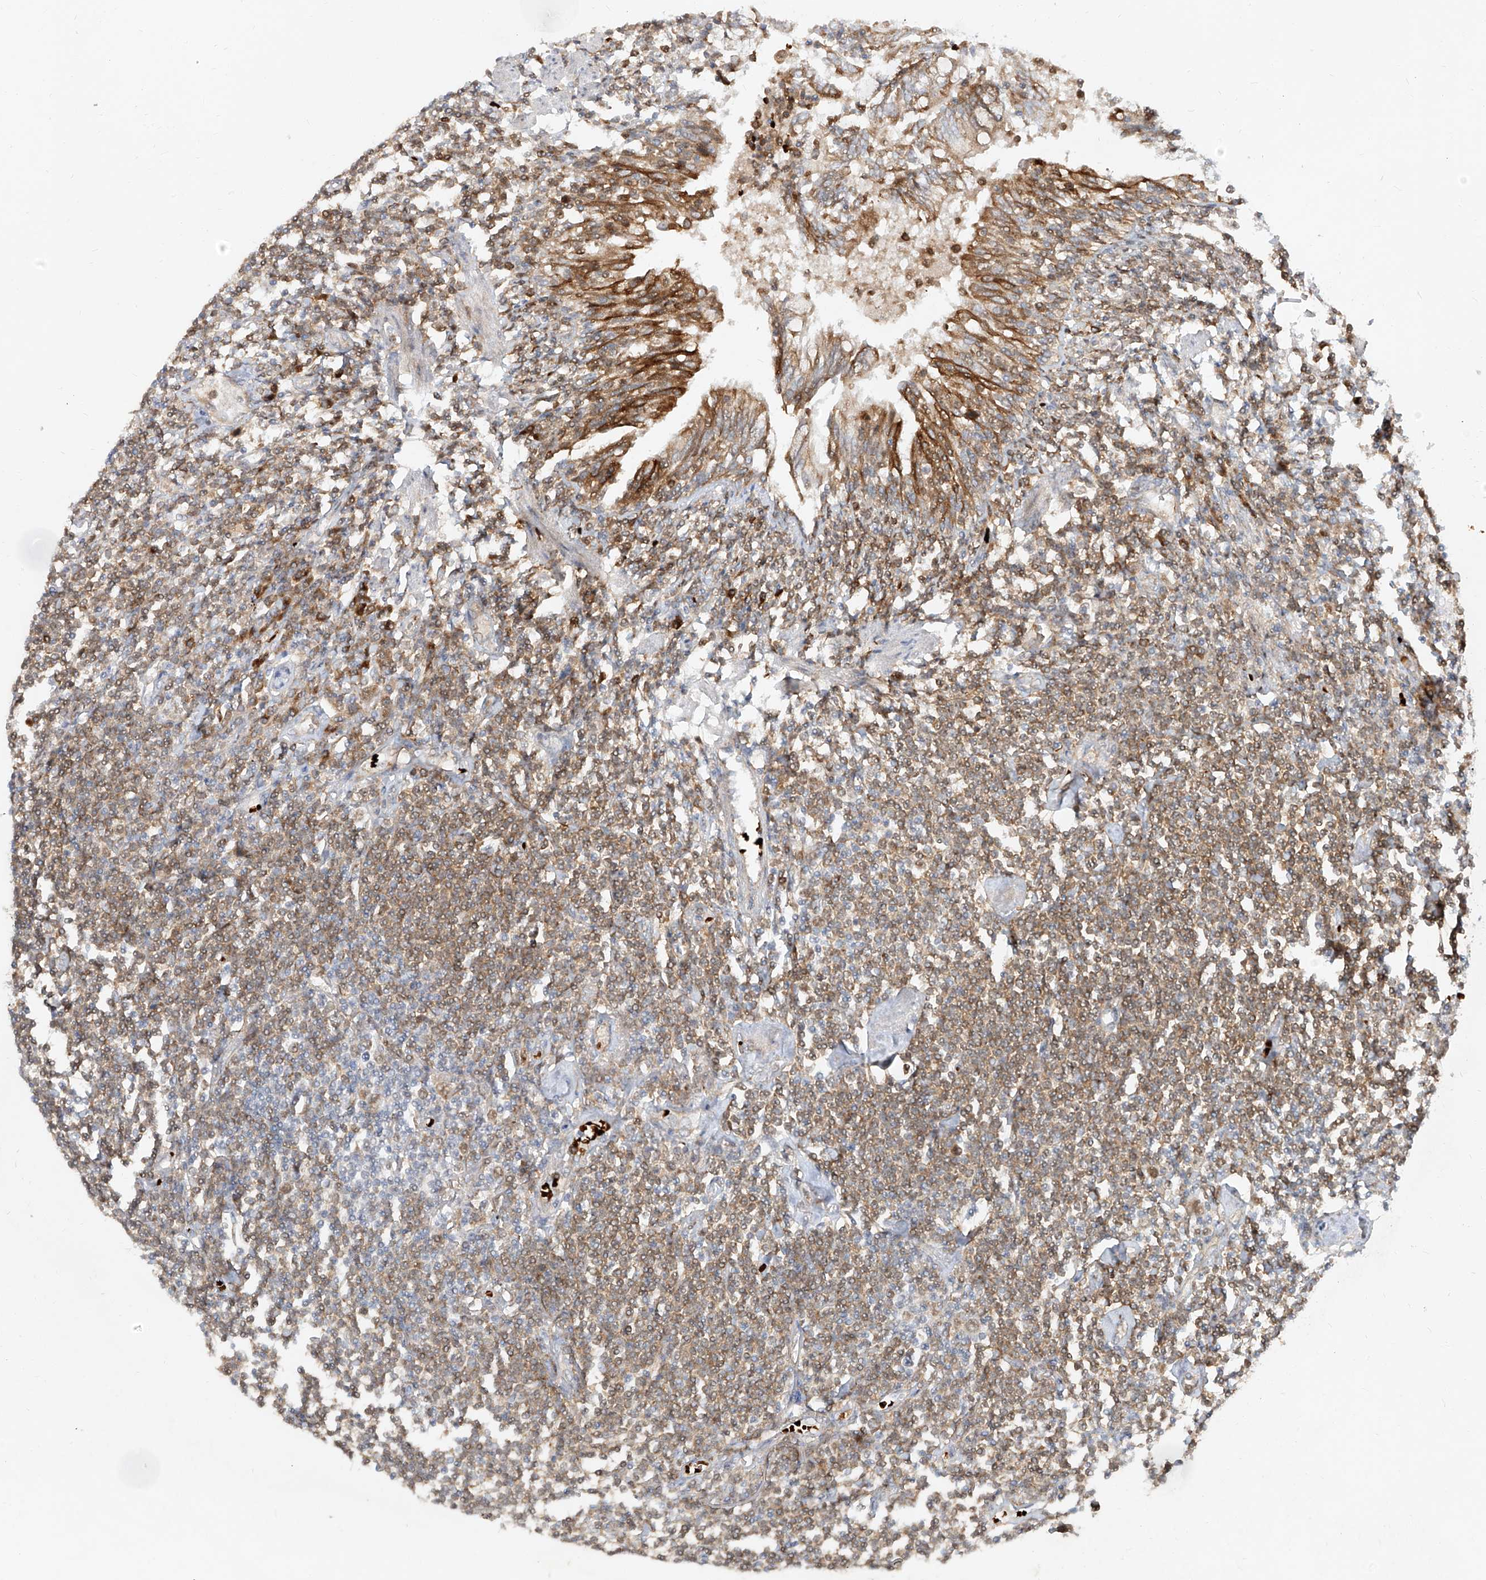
{"staining": {"intensity": "moderate", "quantity": "25%-75%", "location": "cytoplasmic/membranous"}, "tissue": "lymphoma", "cell_type": "Tumor cells", "image_type": "cancer", "snomed": [{"axis": "morphology", "description": "Malignant lymphoma, non-Hodgkin's type, Low grade"}, {"axis": "topography", "description": "Lung"}], "caption": "Lymphoma stained for a protein (brown) reveals moderate cytoplasmic/membranous positive expression in approximately 25%-75% of tumor cells.", "gene": "FGD2", "patient": {"sex": "female", "age": 71}}